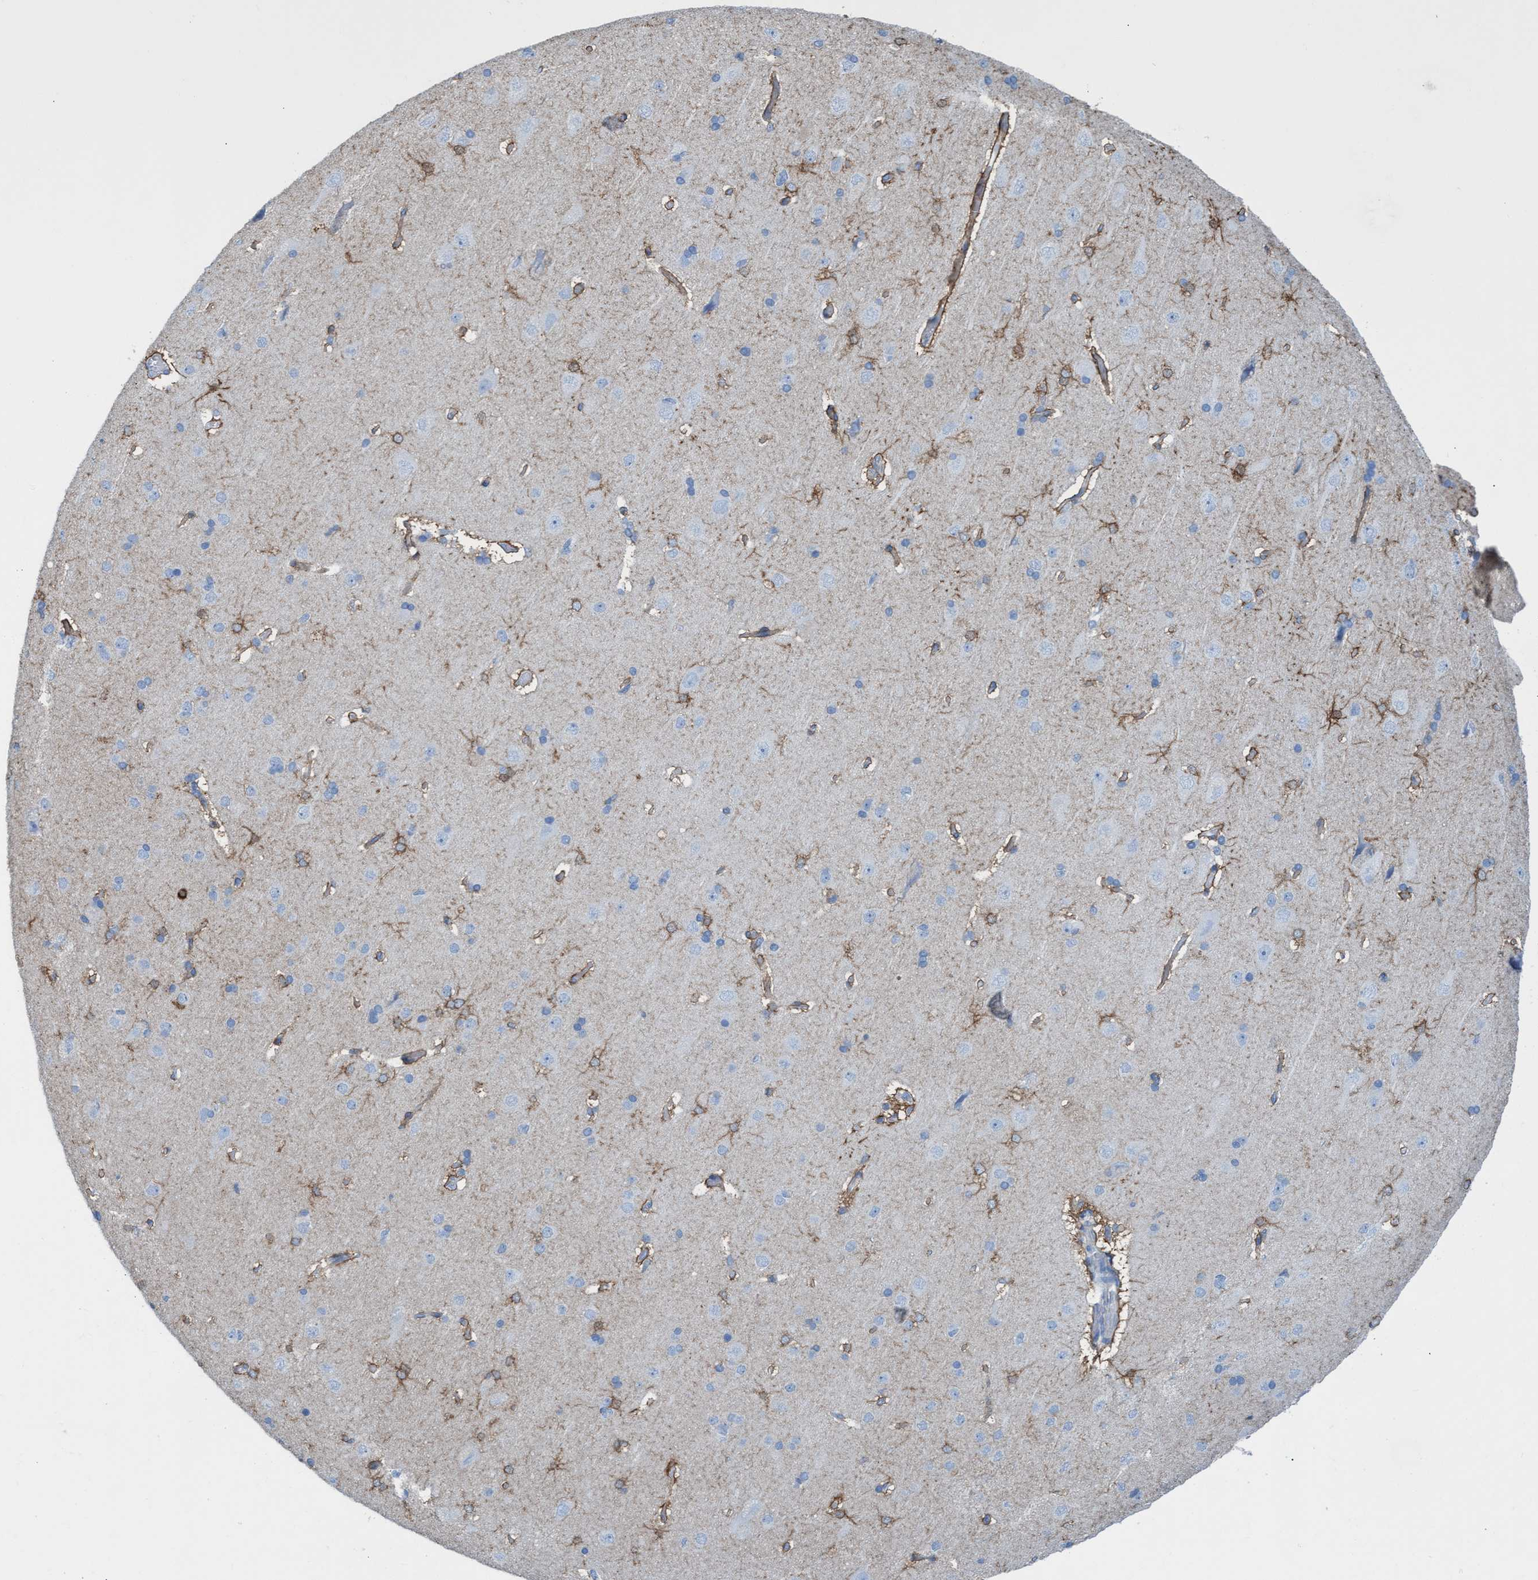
{"staining": {"intensity": "moderate", "quantity": ">75%", "location": "cytoplasmic/membranous"}, "tissue": "cerebral cortex", "cell_type": "Endothelial cells", "image_type": "normal", "snomed": [{"axis": "morphology", "description": "Normal tissue, NOS"}, {"axis": "topography", "description": "Cerebral cortex"}], "caption": "Cerebral cortex stained for a protein (brown) displays moderate cytoplasmic/membranous positive positivity in approximately >75% of endothelial cells.", "gene": "EZR", "patient": {"sex": "male", "age": 62}}